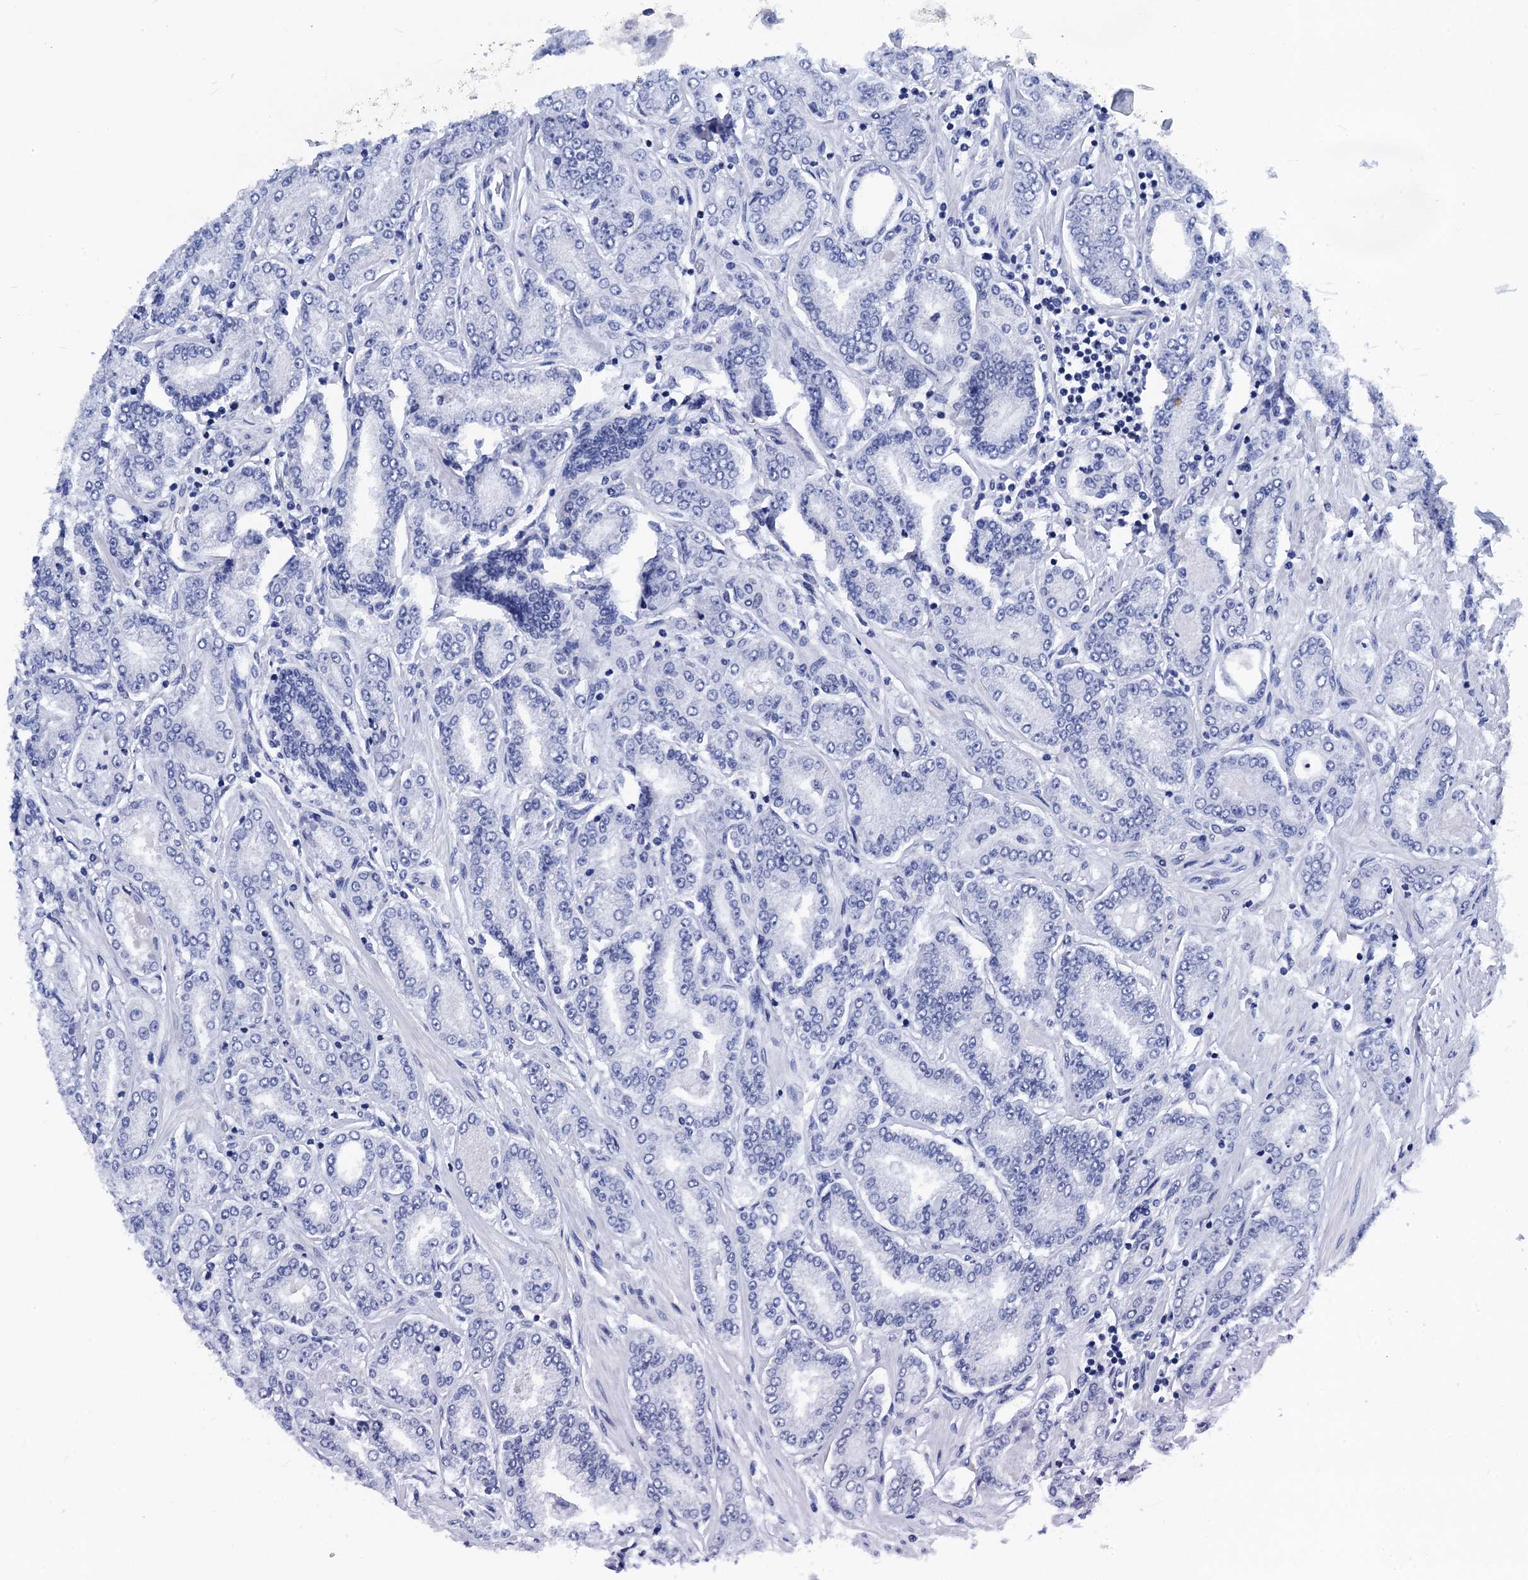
{"staining": {"intensity": "negative", "quantity": "none", "location": "none"}, "tissue": "prostate cancer", "cell_type": "Tumor cells", "image_type": "cancer", "snomed": [{"axis": "morphology", "description": "Adenocarcinoma, Low grade"}, {"axis": "topography", "description": "Prostate"}], "caption": "An IHC photomicrograph of prostate adenocarcinoma (low-grade) is shown. There is no staining in tumor cells of prostate adenocarcinoma (low-grade). (IHC, brightfield microscopy, high magnification).", "gene": "MYBPC3", "patient": {"sex": "male", "age": 63}}